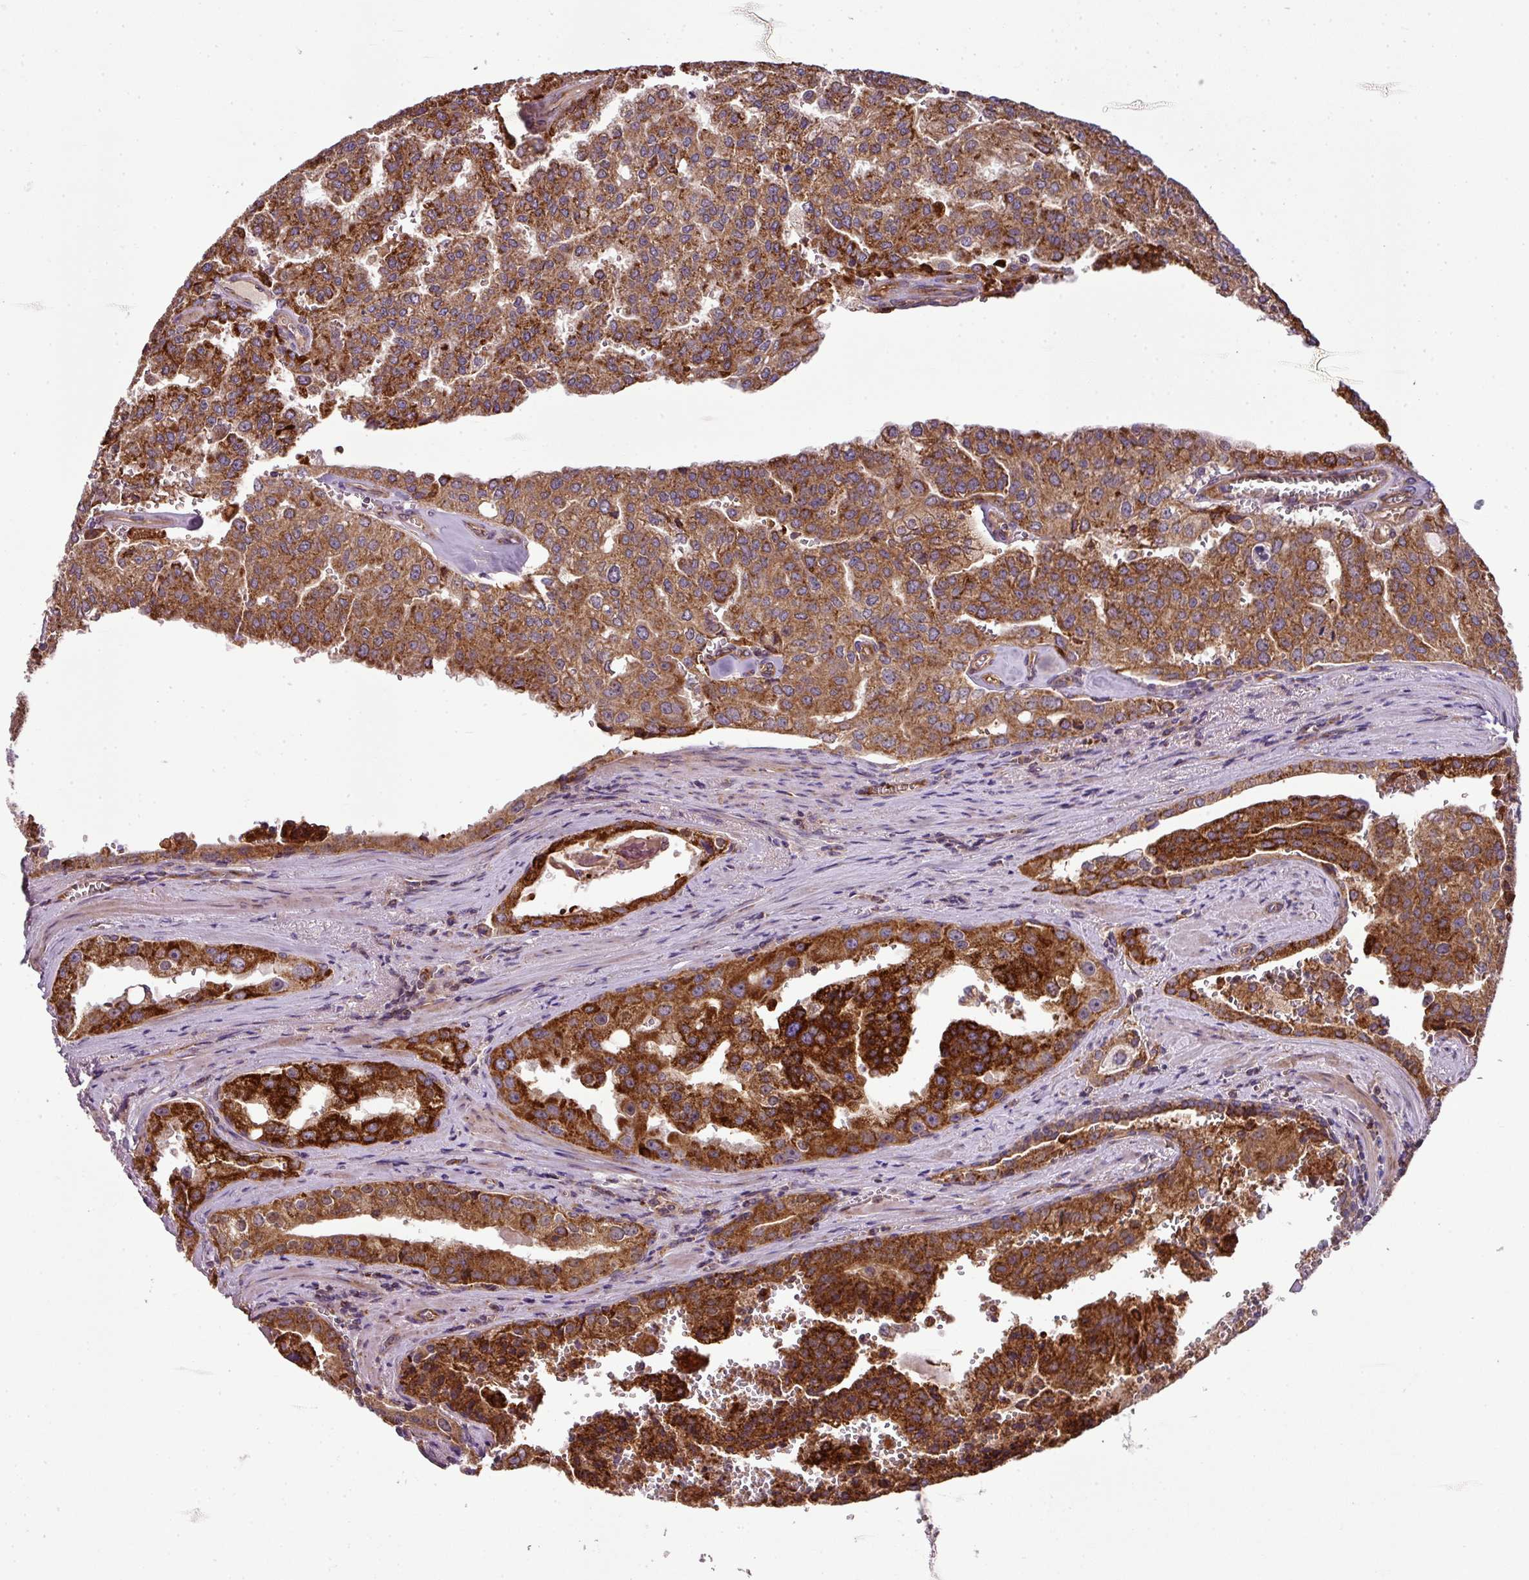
{"staining": {"intensity": "strong", "quantity": ">75%", "location": "cytoplasmic/membranous"}, "tissue": "prostate cancer", "cell_type": "Tumor cells", "image_type": "cancer", "snomed": [{"axis": "morphology", "description": "Adenocarcinoma, High grade"}, {"axis": "topography", "description": "Prostate"}], "caption": "High-grade adenocarcinoma (prostate) stained with immunohistochemistry (IHC) demonstrates strong cytoplasmic/membranous positivity in approximately >75% of tumor cells.", "gene": "PRELID3B", "patient": {"sex": "male", "age": 68}}